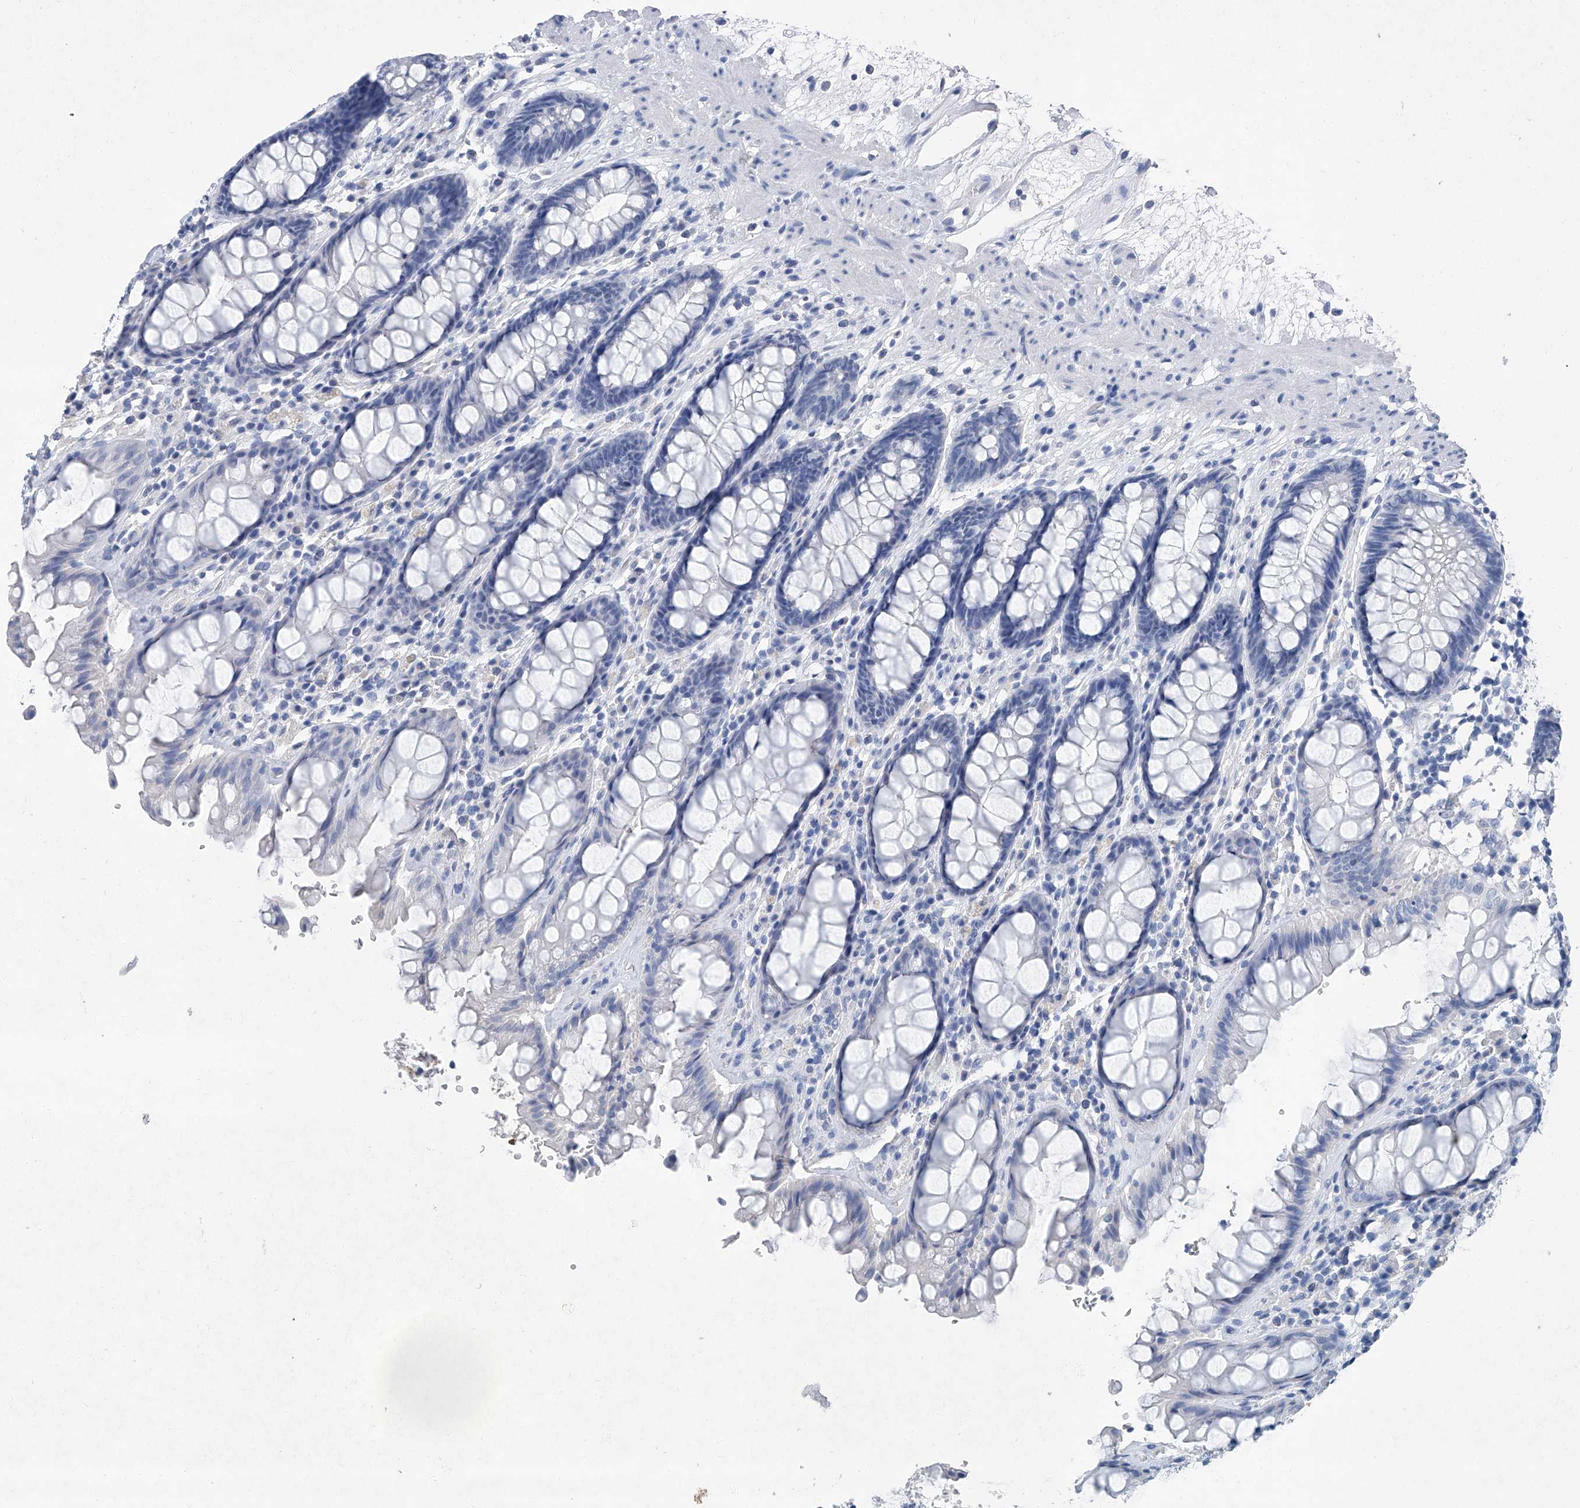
{"staining": {"intensity": "negative", "quantity": "none", "location": "none"}, "tissue": "rectum", "cell_type": "Glandular cells", "image_type": "normal", "snomed": [{"axis": "morphology", "description": "Normal tissue, NOS"}, {"axis": "topography", "description": "Rectum"}], "caption": "High magnification brightfield microscopy of normal rectum stained with DAB (brown) and counterstained with hematoxylin (blue): glandular cells show no significant staining. (DAB immunohistochemistry visualized using brightfield microscopy, high magnification).", "gene": "CYP2A7", "patient": {"sex": "male", "age": 64}}